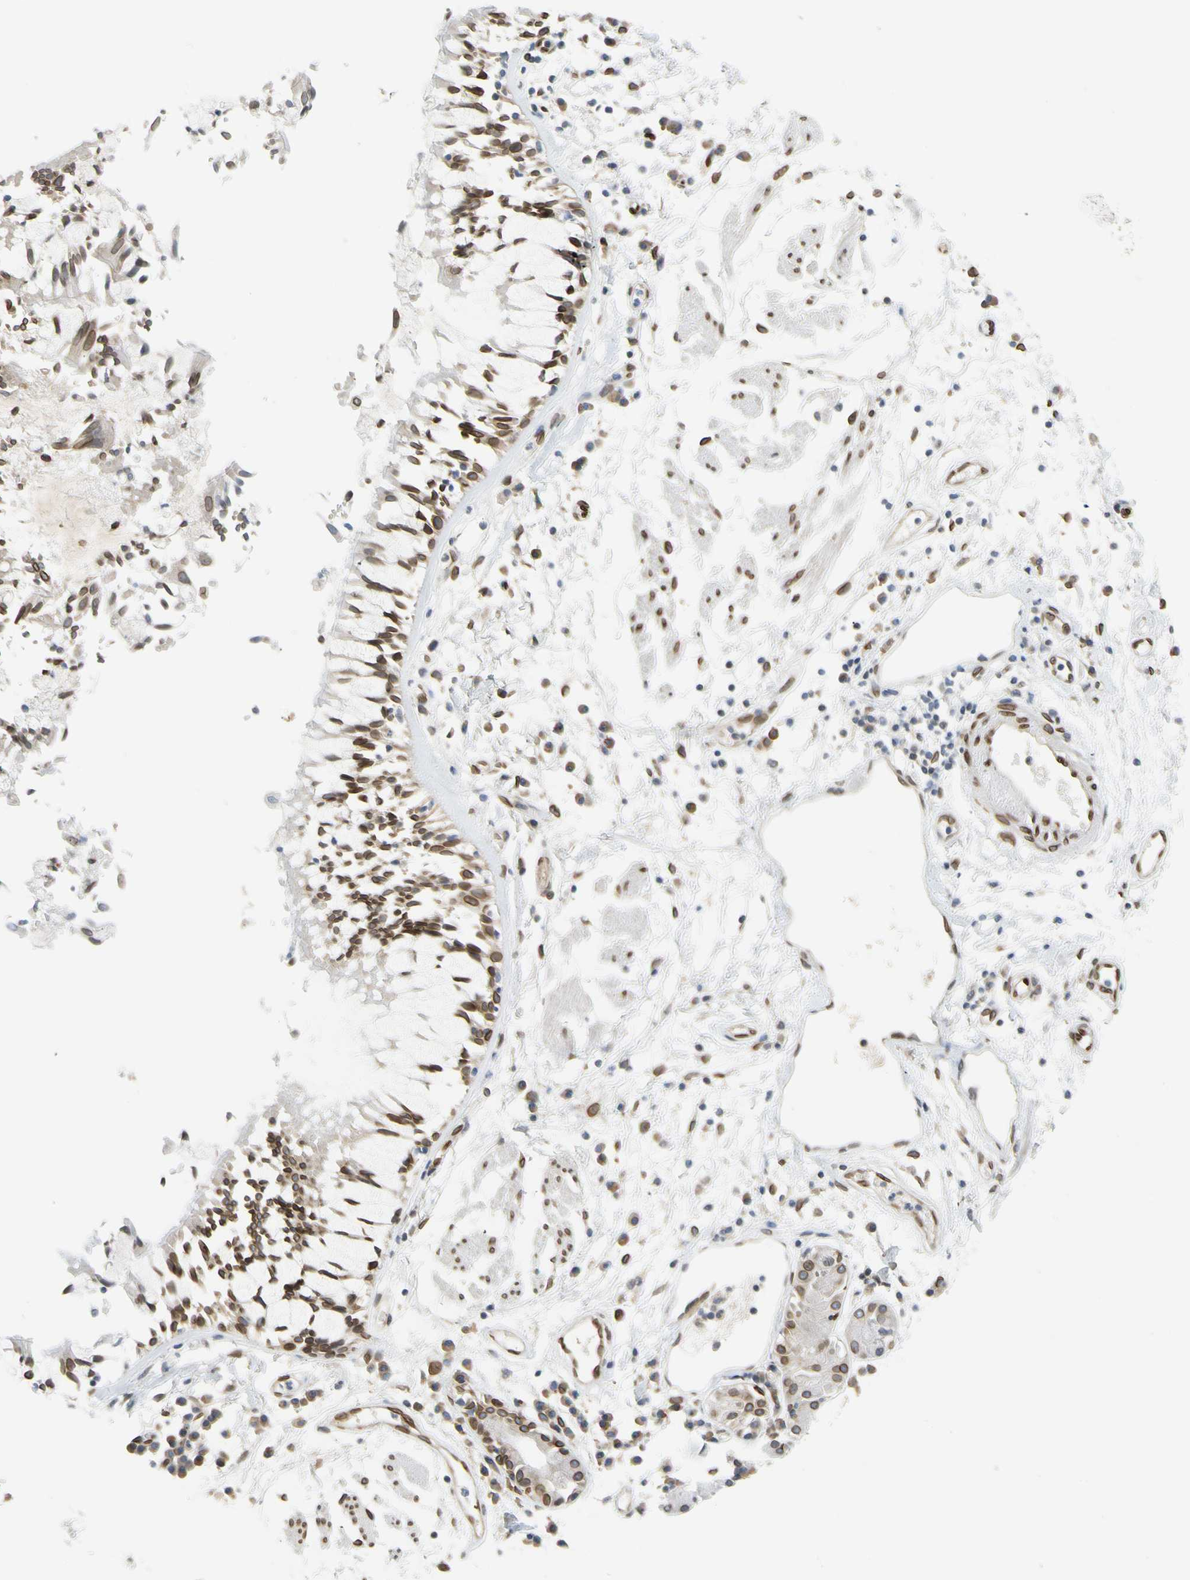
{"staining": {"intensity": "moderate", "quantity": ">75%", "location": "nuclear"}, "tissue": "adipose tissue", "cell_type": "Adipocytes", "image_type": "normal", "snomed": [{"axis": "morphology", "description": "Normal tissue, NOS"}, {"axis": "morphology", "description": "Adenocarcinoma, NOS"}, {"axis": "topography", "description": "Cartilage tissue"}, {"axis": "topography", "description": "Bronchus"}, {"axis": "topography", "description": "Lung"}], "caption": "Protein expression analysis of normal human adipose tissue reveals moderate nuclear positivity in approximately >75% of adipocytes.", "gene": "SUN1", "patient": {"sex": "female", "age": 67}}